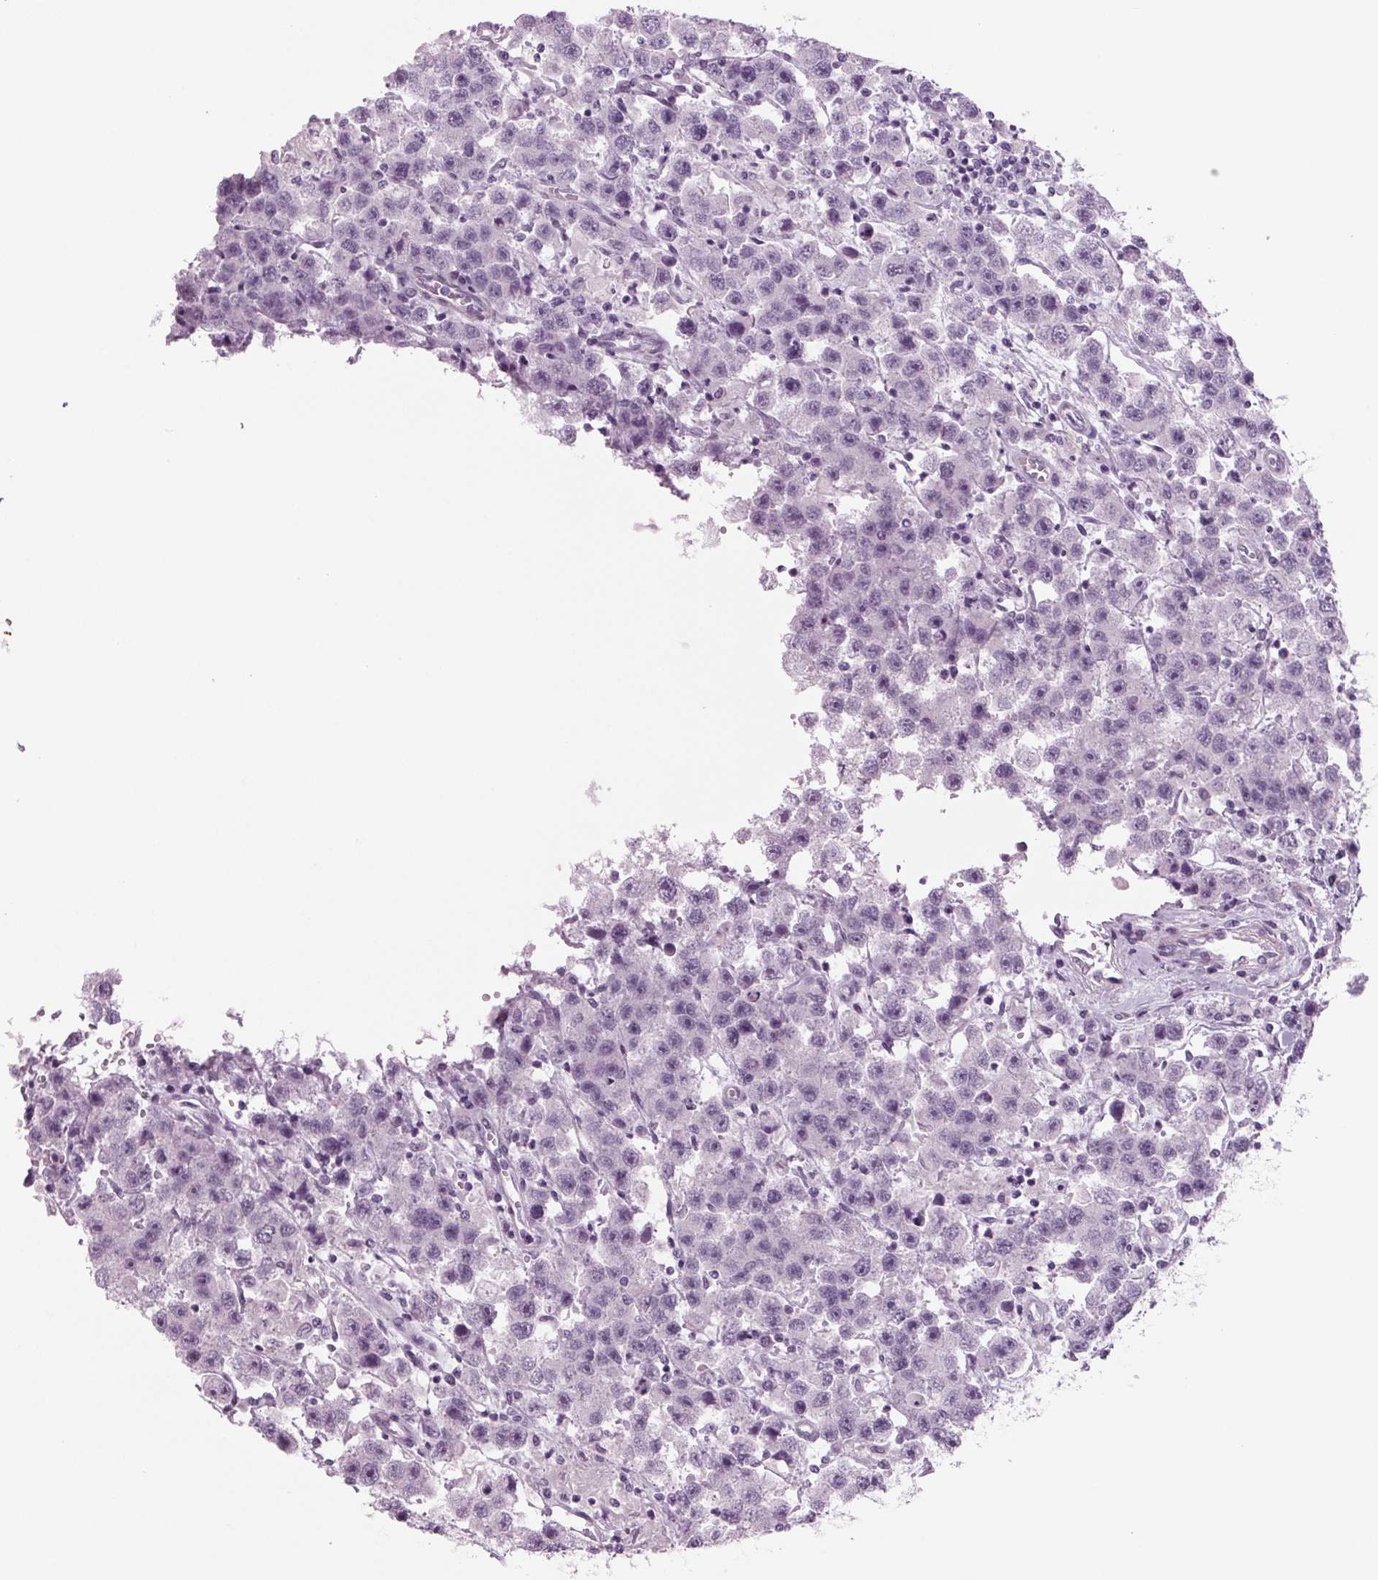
{"staining": {"intensity": "negative", "quantity": "none", "location": "none"}, "tissue": "testis cancer", "cell_type": "Tumor cells", "image_type": "cancer", "snomed": [{"axis": "morphology", "description": "Seminoma, NOS"}, {"axis": "topography", "description": "Testis"}], "caption": "A high-resolution micrograph shows immunohistochemistry staining of testis cancer (seminoma), which exhibits no significant expression in tumor cells. (DAB (3,3'-diaminobenzidine) immunohistochemistry visualized using brightfield microscopy, high magnification).", "gene": "BHLHE22", "patient": {"sex": "male", "age": 45}}